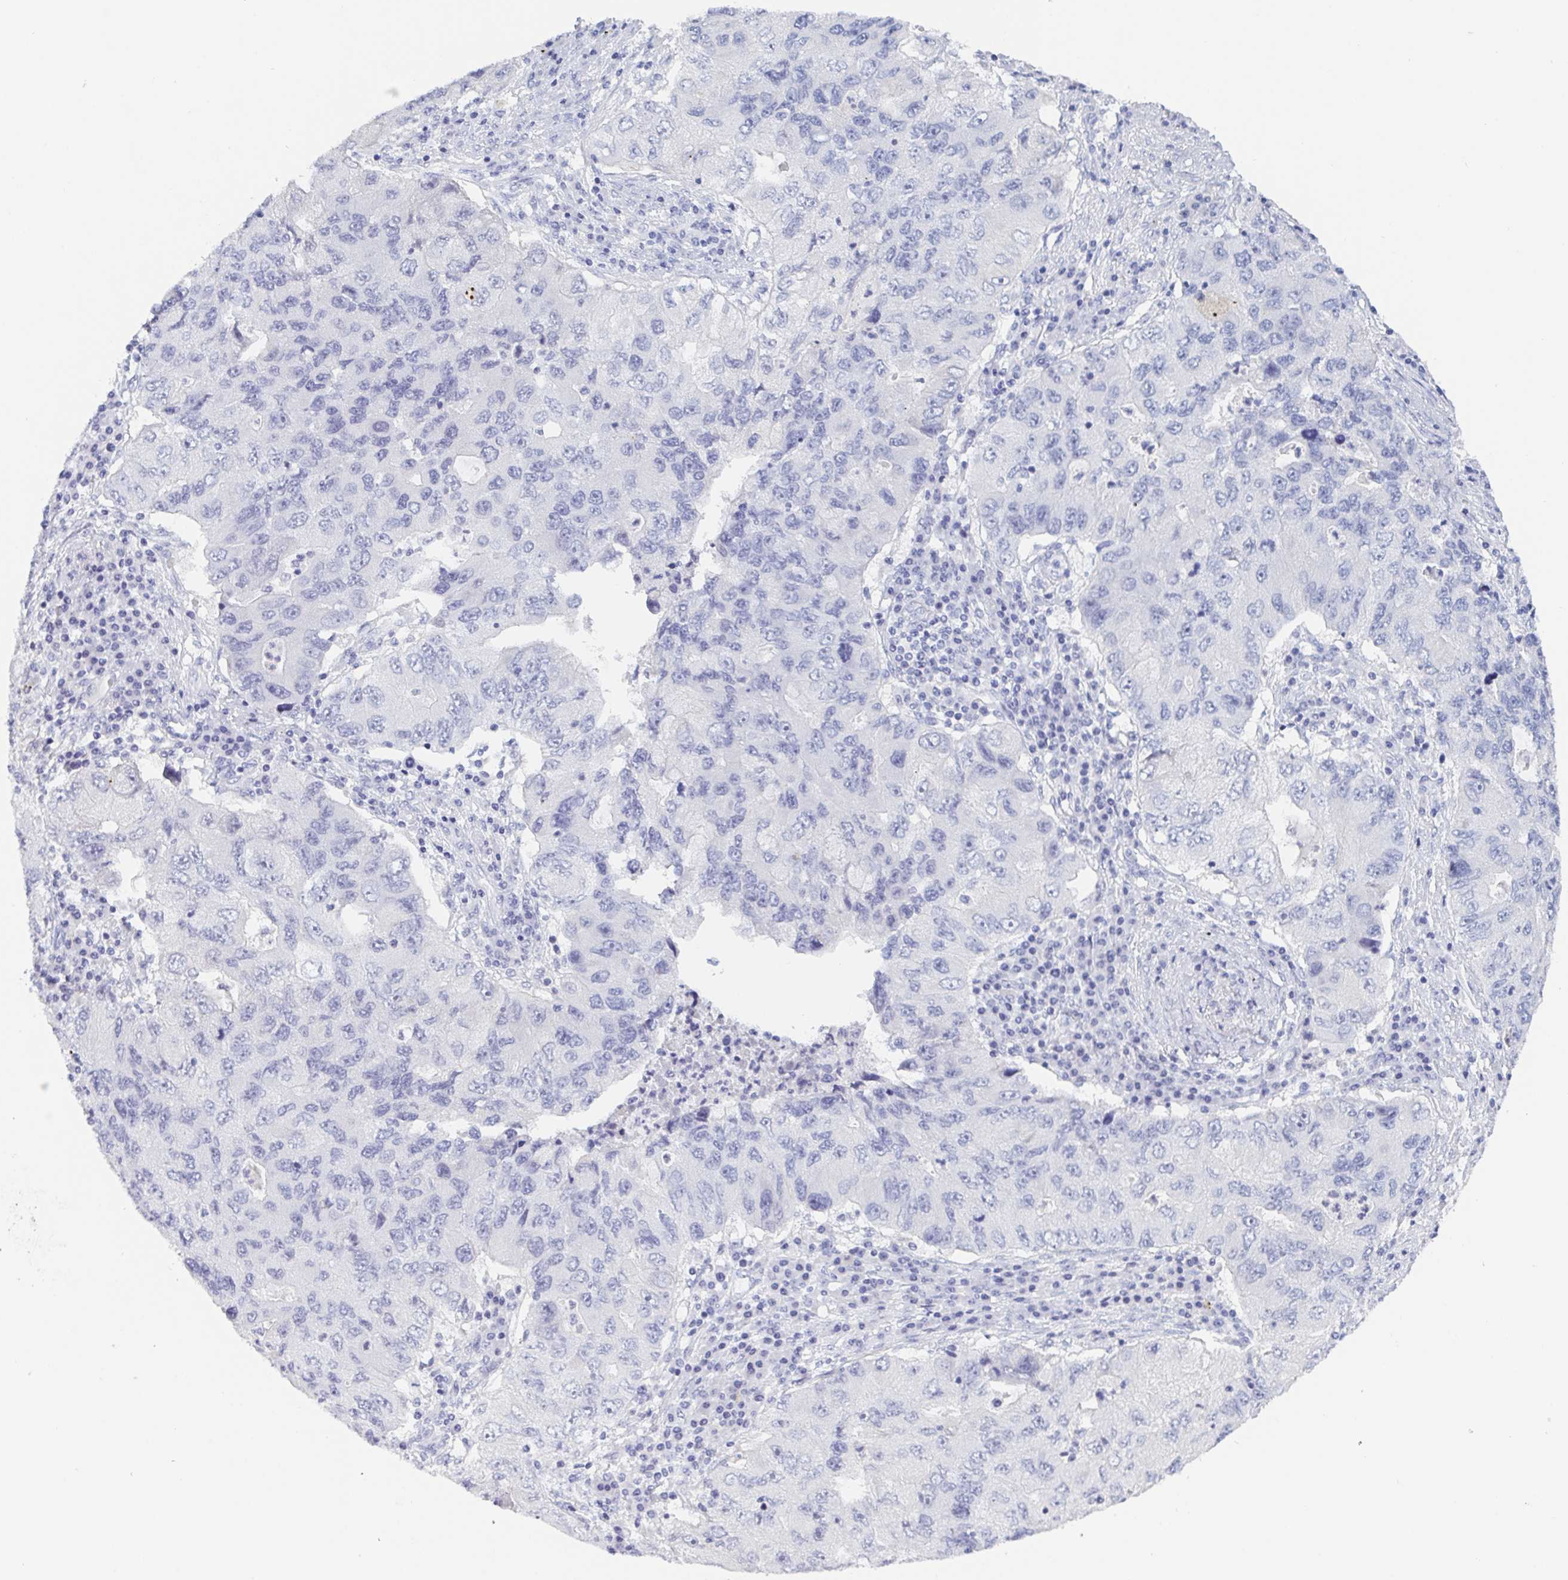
{"staining": {"intensity": "negative", "quantity": "none", "location": "none"}, "tissue": "lung cancer", "cell_type": "Tumor cells", "image_type": "cancer", "snomed": [{"axis": "morphology", "description": "Adenocarcinoma, NOS"}, {"axis": "morphology", "description": "Adenocarcinoma, metastatic, NOS"}, {"axis": "topography", "description": "Lymph node"}, {"axis": "topography", "description": "Lung"}], "caption": "Tumor cells show no significant protein staining in lung metastatic adenocarcinoma.", "gene": "RHOV", "patient": {"sex": "female", "age": 54}}